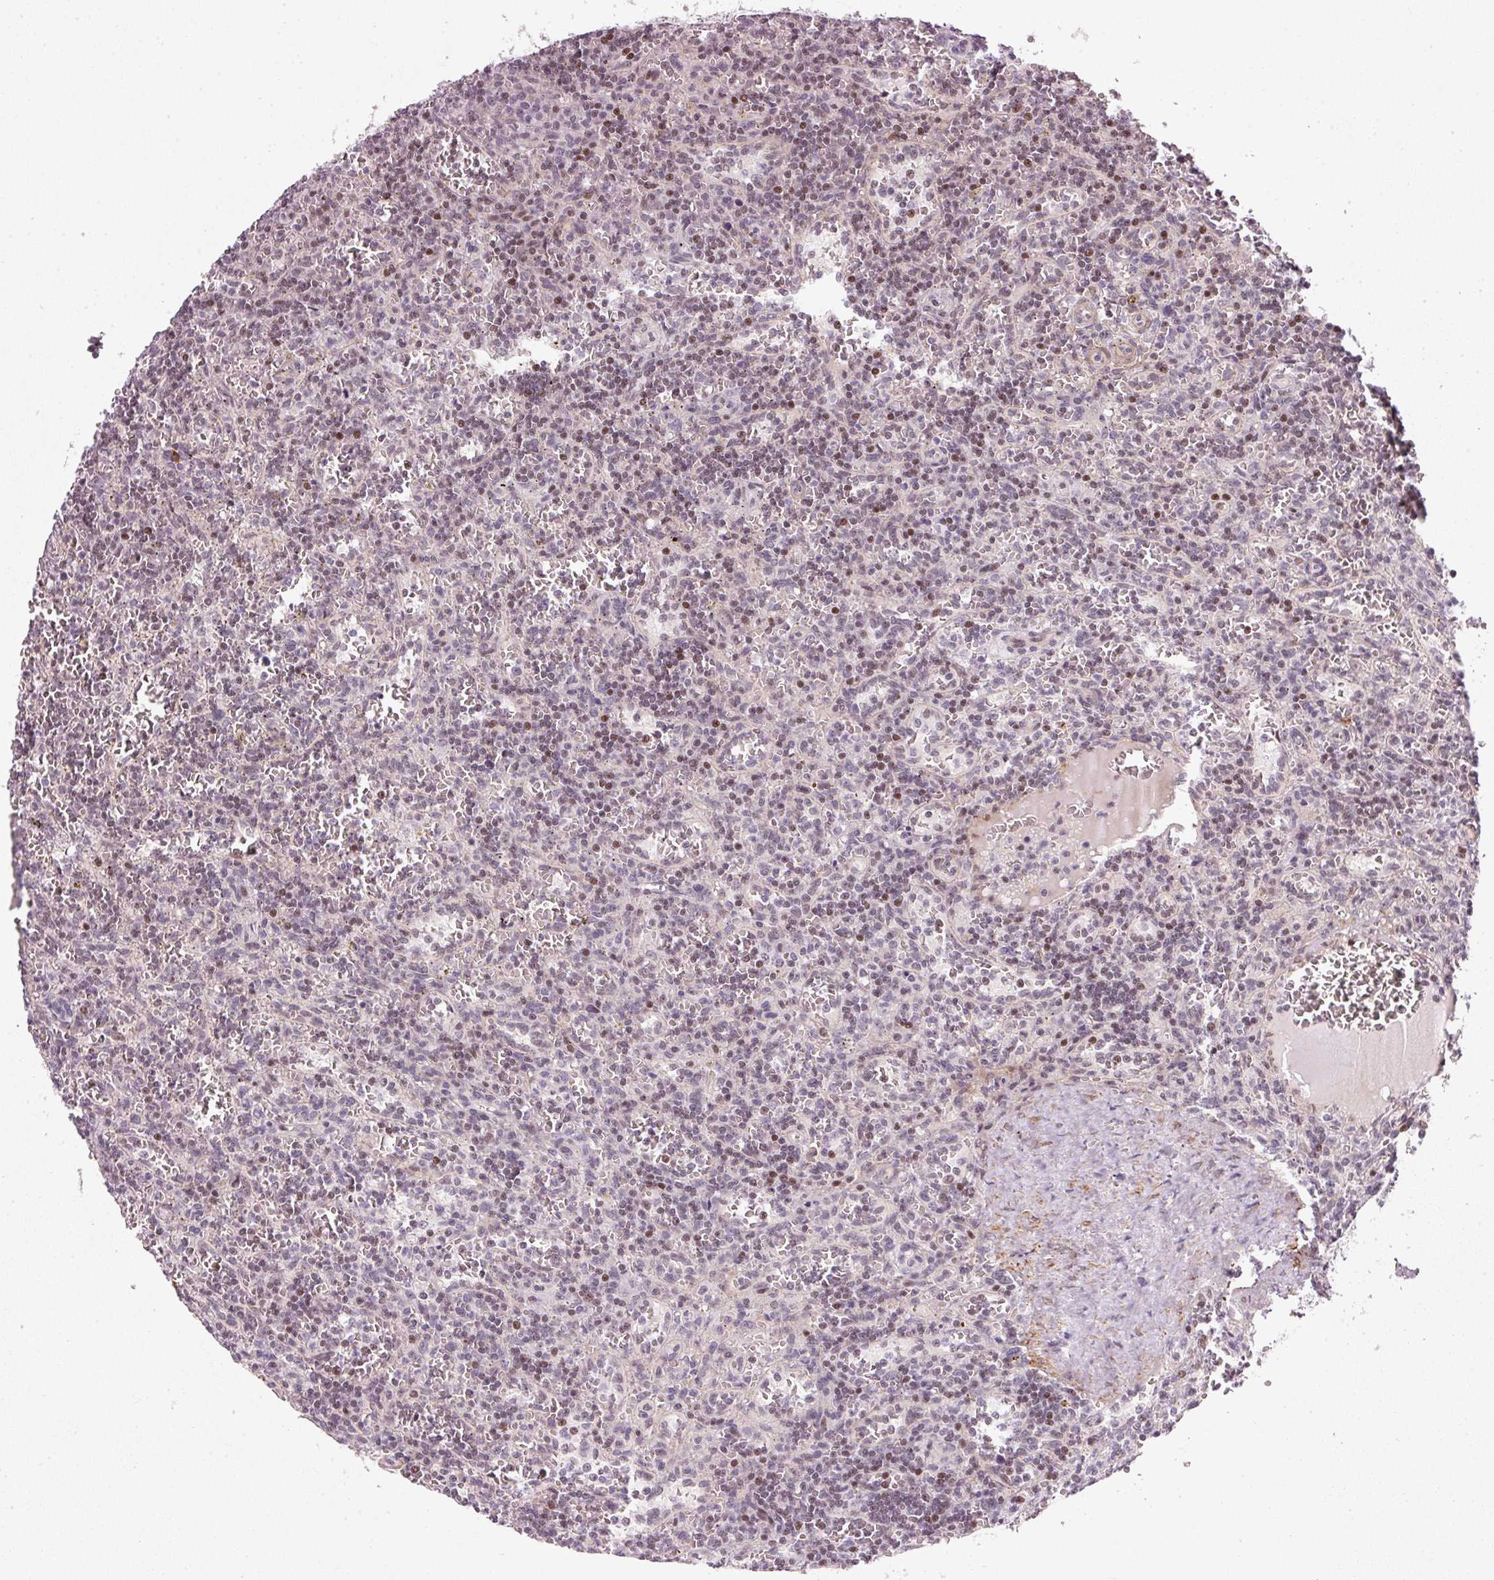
{"staining": {"intensity": "moderate", "quantity": "<25%", "location": "nuclear"}, "tissue": "lymphoma", "cell_type": "Tumor cells", "image_type": "cancer", "snomed": [{"axis": "morphology", "description": "Malignant lymphoma, non-Hodgkin's type, Low grade"}, {"axis": "topography", "description": "Spleen"}], "caption": "Low-grade malignant lymphoma, non-Hodgkin's type tissue demonstrates moderate nuclear positivity in about <25% of tumor cells, visualized by immunohistochemistry.", "gene": "MXRA8", "patient": {"sex": "male", "age": 73}}